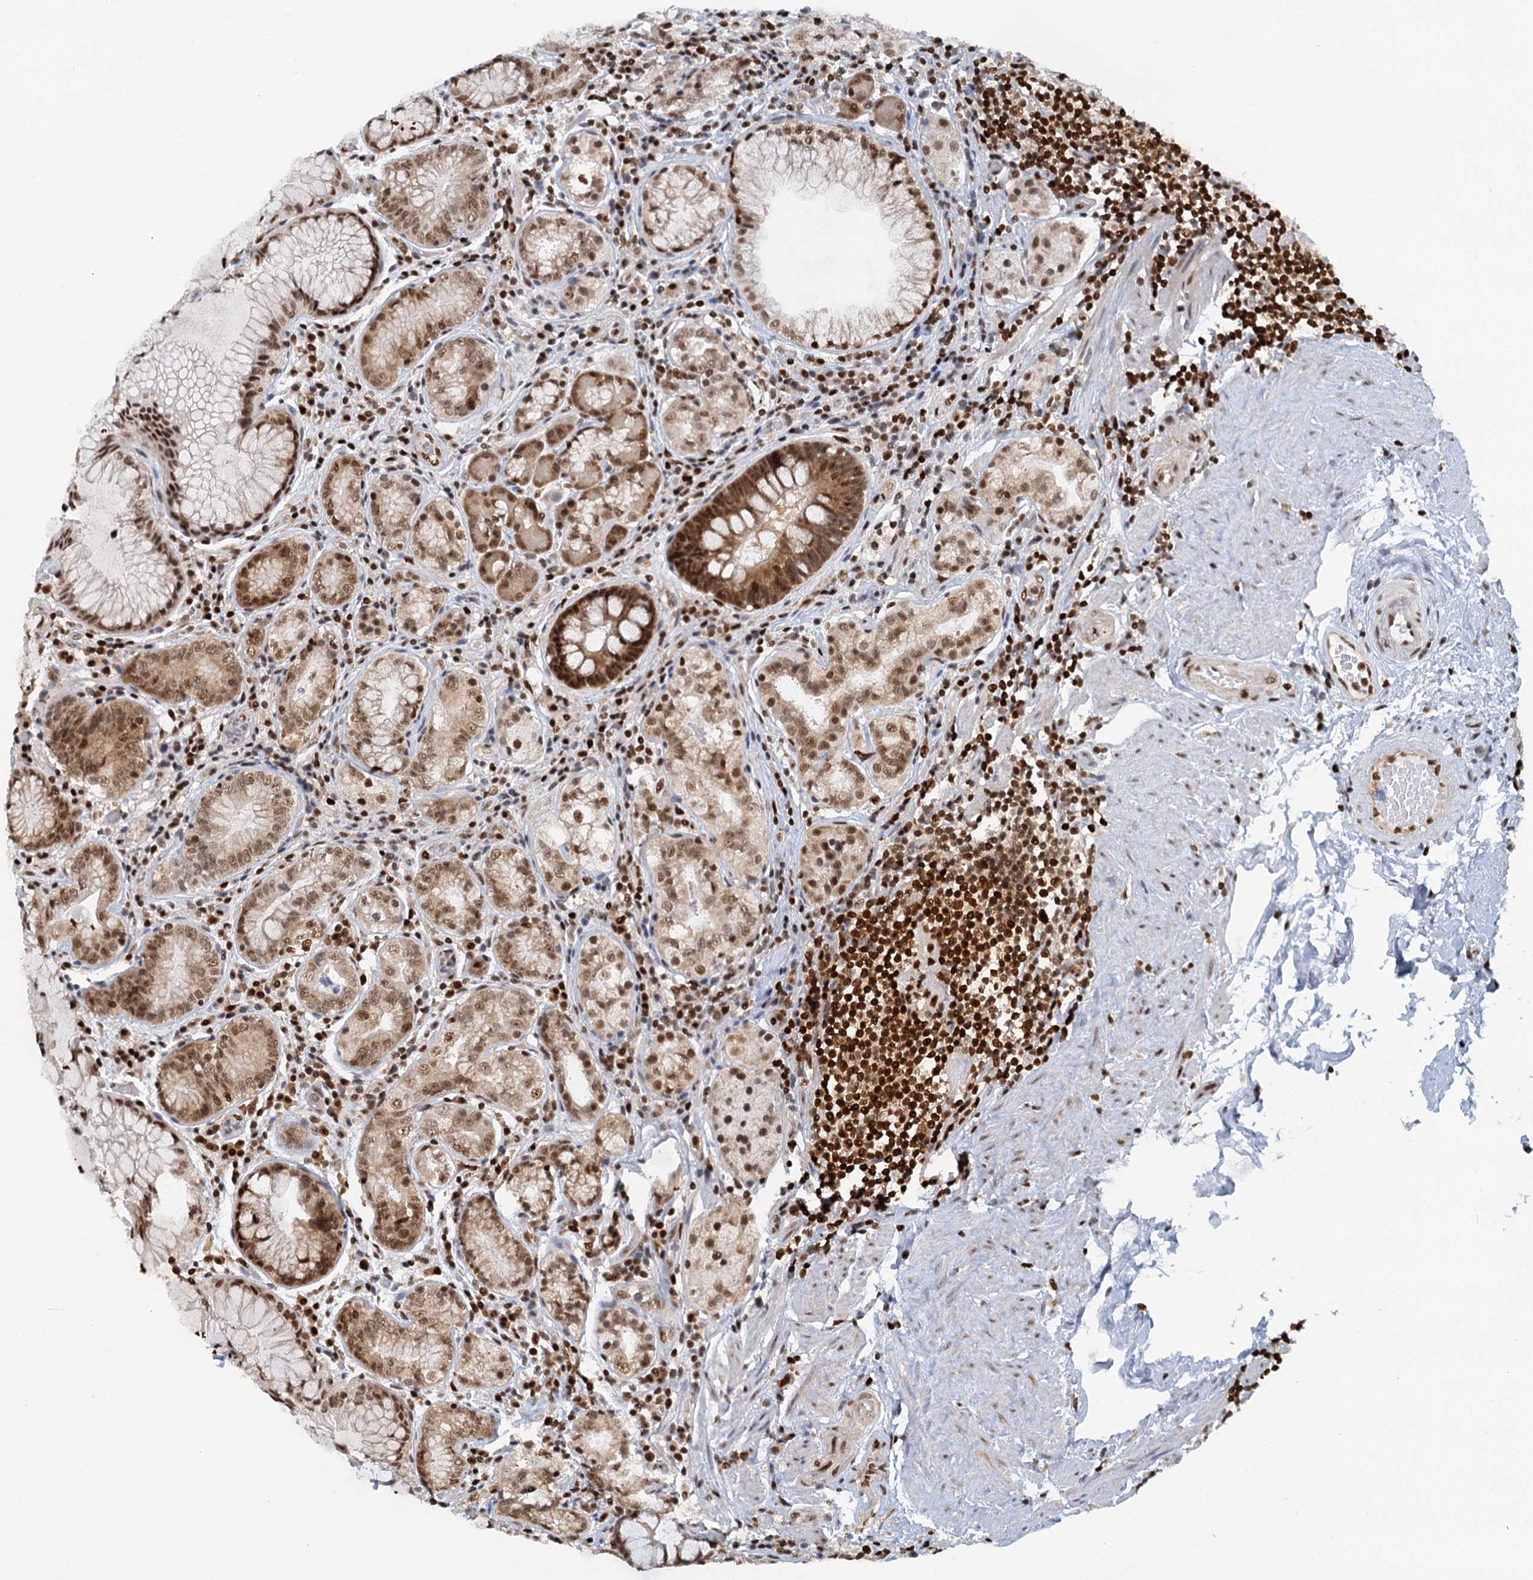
{"staining": {"intensity": "strong", "quantity": ">75%", "location": "cytoplasmic/membranous,nuclear"}, "tissue": "stomach", "cell_type": "Glandular cells", "image_type": "normal", "snomed": [{"axis": "morphology", "description": "Normal tissue, NOS"}, {"axis": "topography", "description": "Stomach, upper"}, {"axis": "topography", "description": "Stomach, lower"}], "caption": "DAB immunohistochemical staining of unremarkable stomach shows strong cytoplasmic/membranous,nuclear protein expression in about >75% of glandular cells. The protein of interest is stained brown, and the nuclei are stained in blue (DAB IHC with brightfield microscopy, high magnification).", "gene": "GPATCH11", "patient": {"sex": "female", "age": 76}}